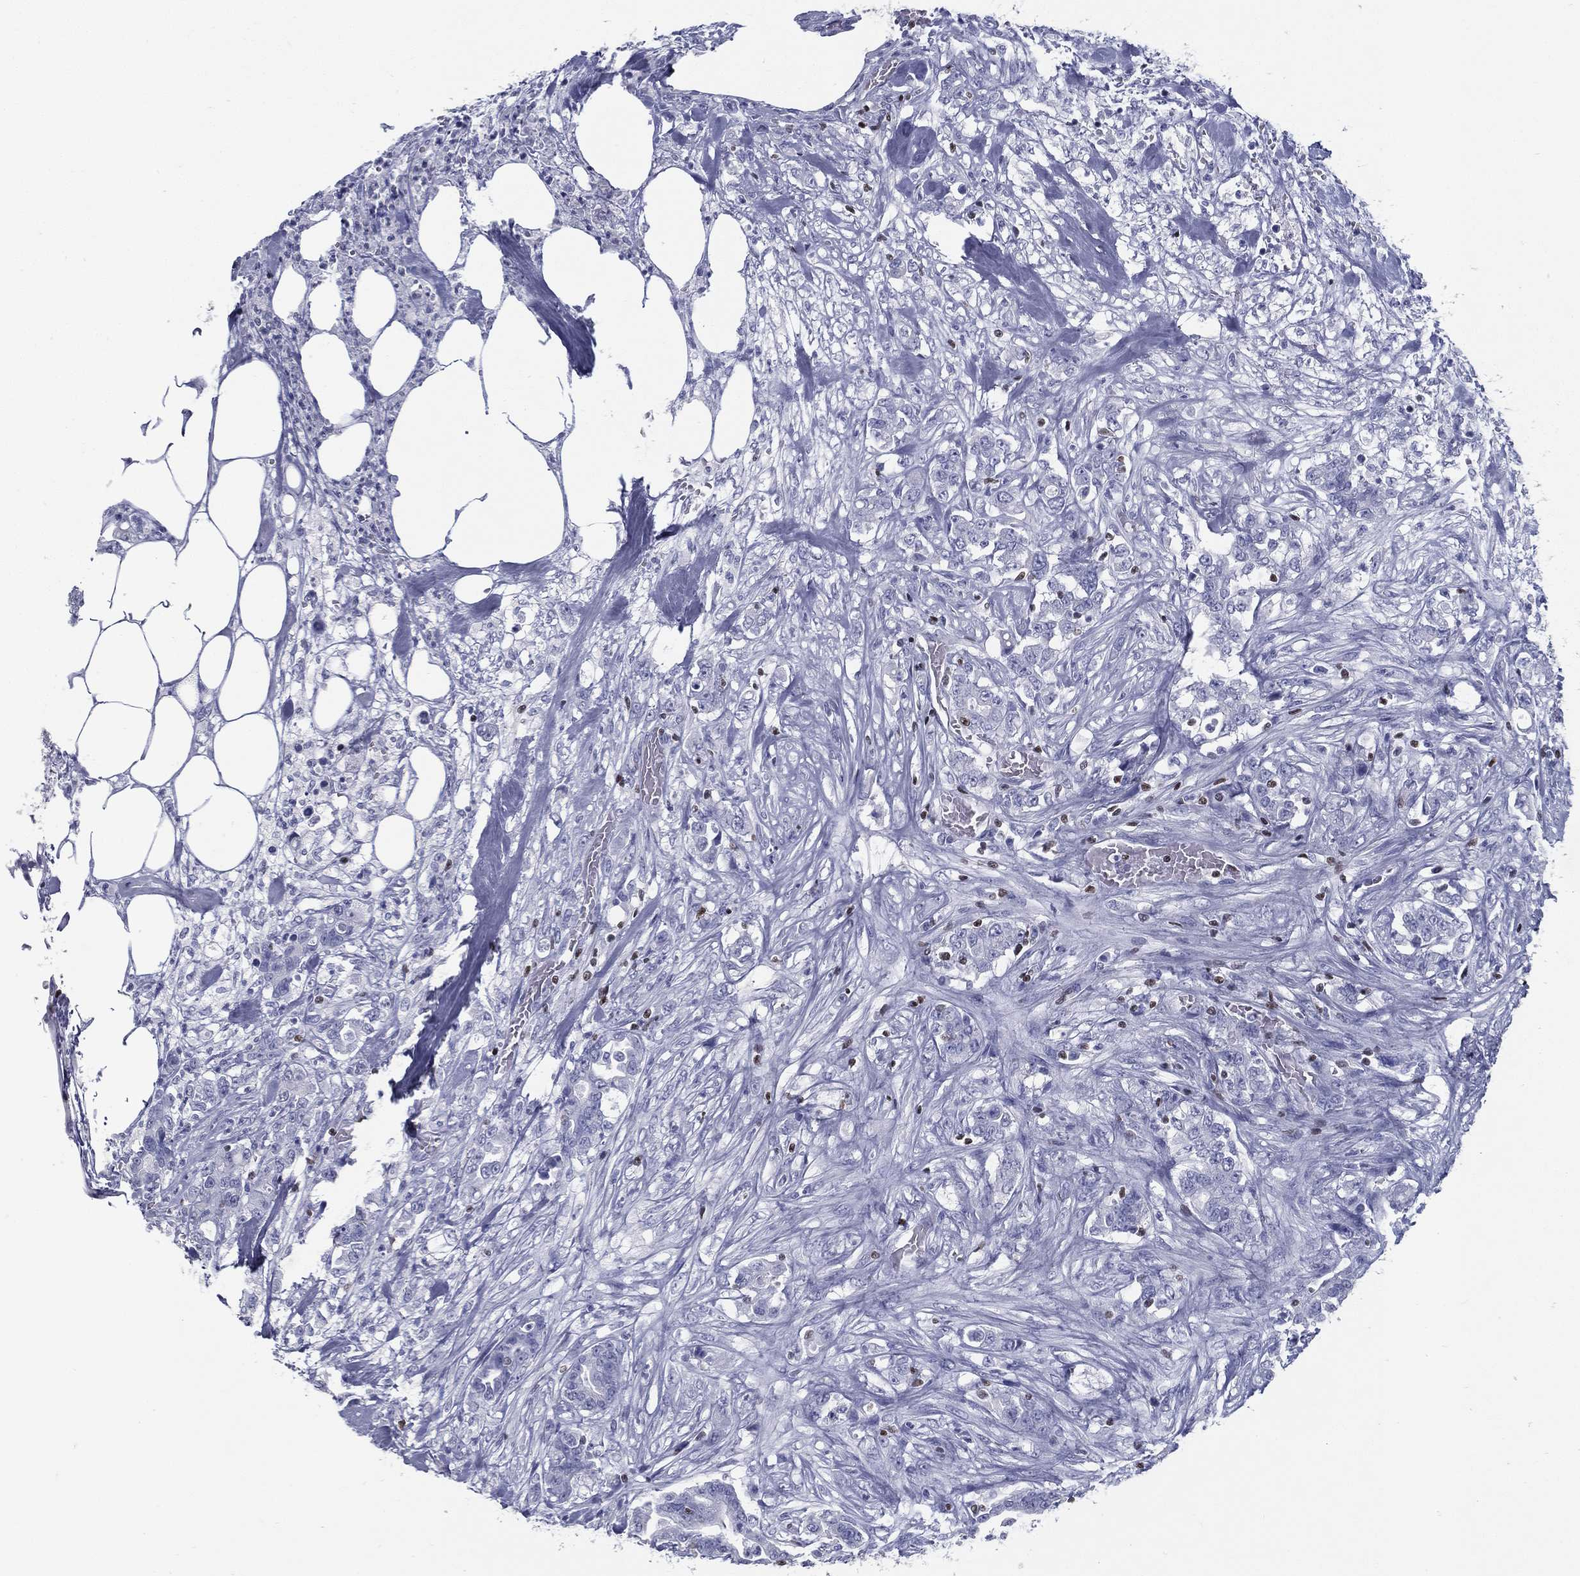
{"staining": {"intensity": "negative", "quantity": "none", "location": "none"}, "tissue": "colorectal cancer", "cell_type": "Tumor cells", "image_type": "cancer", "snomed": [{"axis": "morphology", "description": "Adenocarcinoma, NOS"}, {"axis": "topography", "description": "Colon"}], "caption": "Colorectal adenocarcinoma was stained to show a protein in brown. There is no significant staining in tumor cells.", "gene": "PYHIN1", "patient": {"sex": "female", "age": 69}}